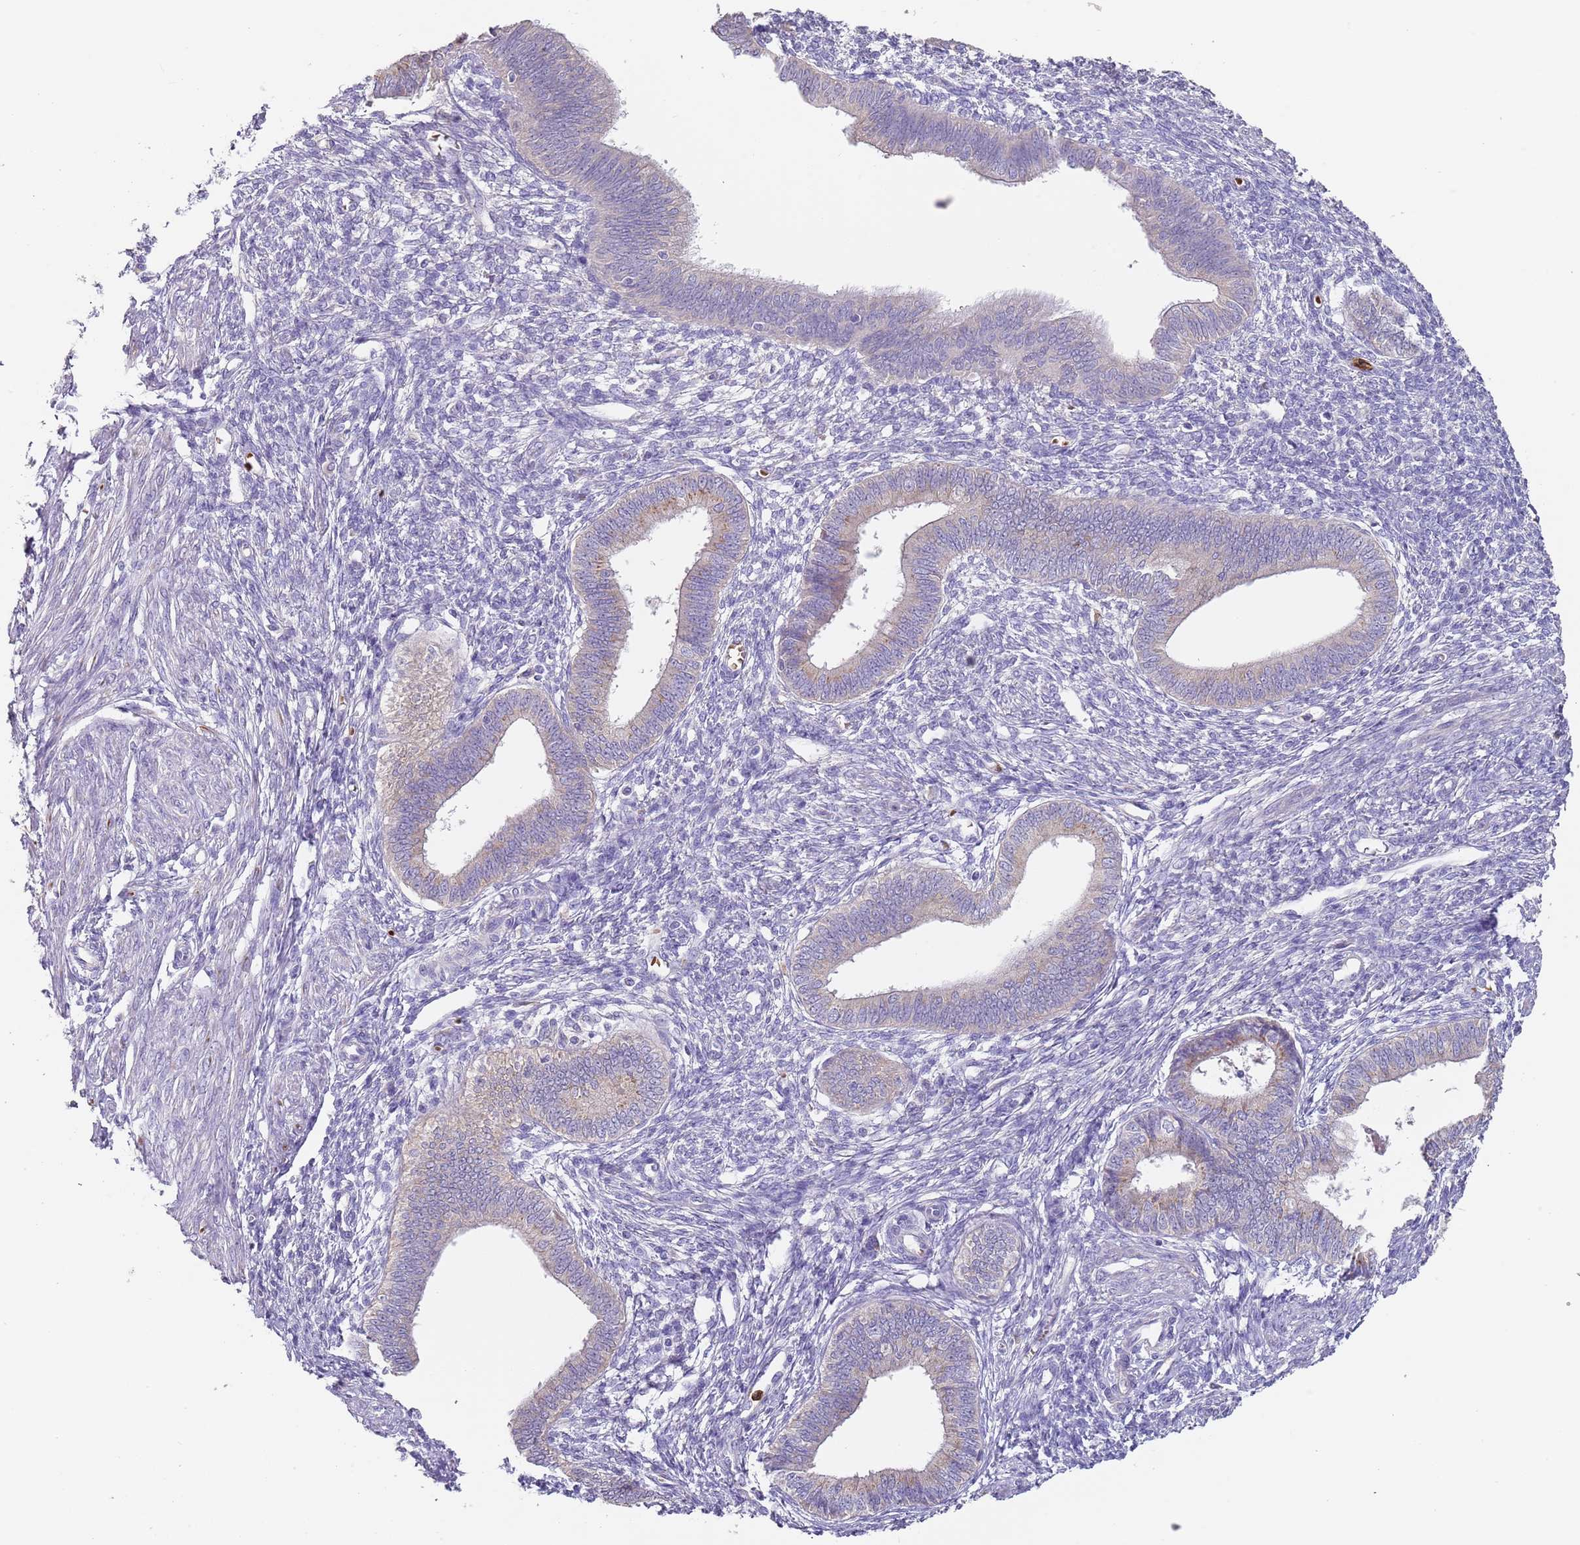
{"staining": {"intensity": "negative", "quantity": "none", "location": "none"}, "tissue": "endometrium", "cell_type": "Cells in endometrial stroma", "image_type": "normal", "snomed": [{"axis": "morphology", "description": "Normal tissue, NOS"}, {"axis": "topography", "description": "Endometrium"}], "caption": "Immunohistochemical staining of unremarkable endometrium reveals no significant staining in cells in endometrial stroma. The staining was performed using DAB to visualize the protein expression in brown, while the nuclei were stained in blue with hematoxylin (Magnification: 20x).", "gene": "TMEM251", "patient": {"sex": "female", "age": 46}}